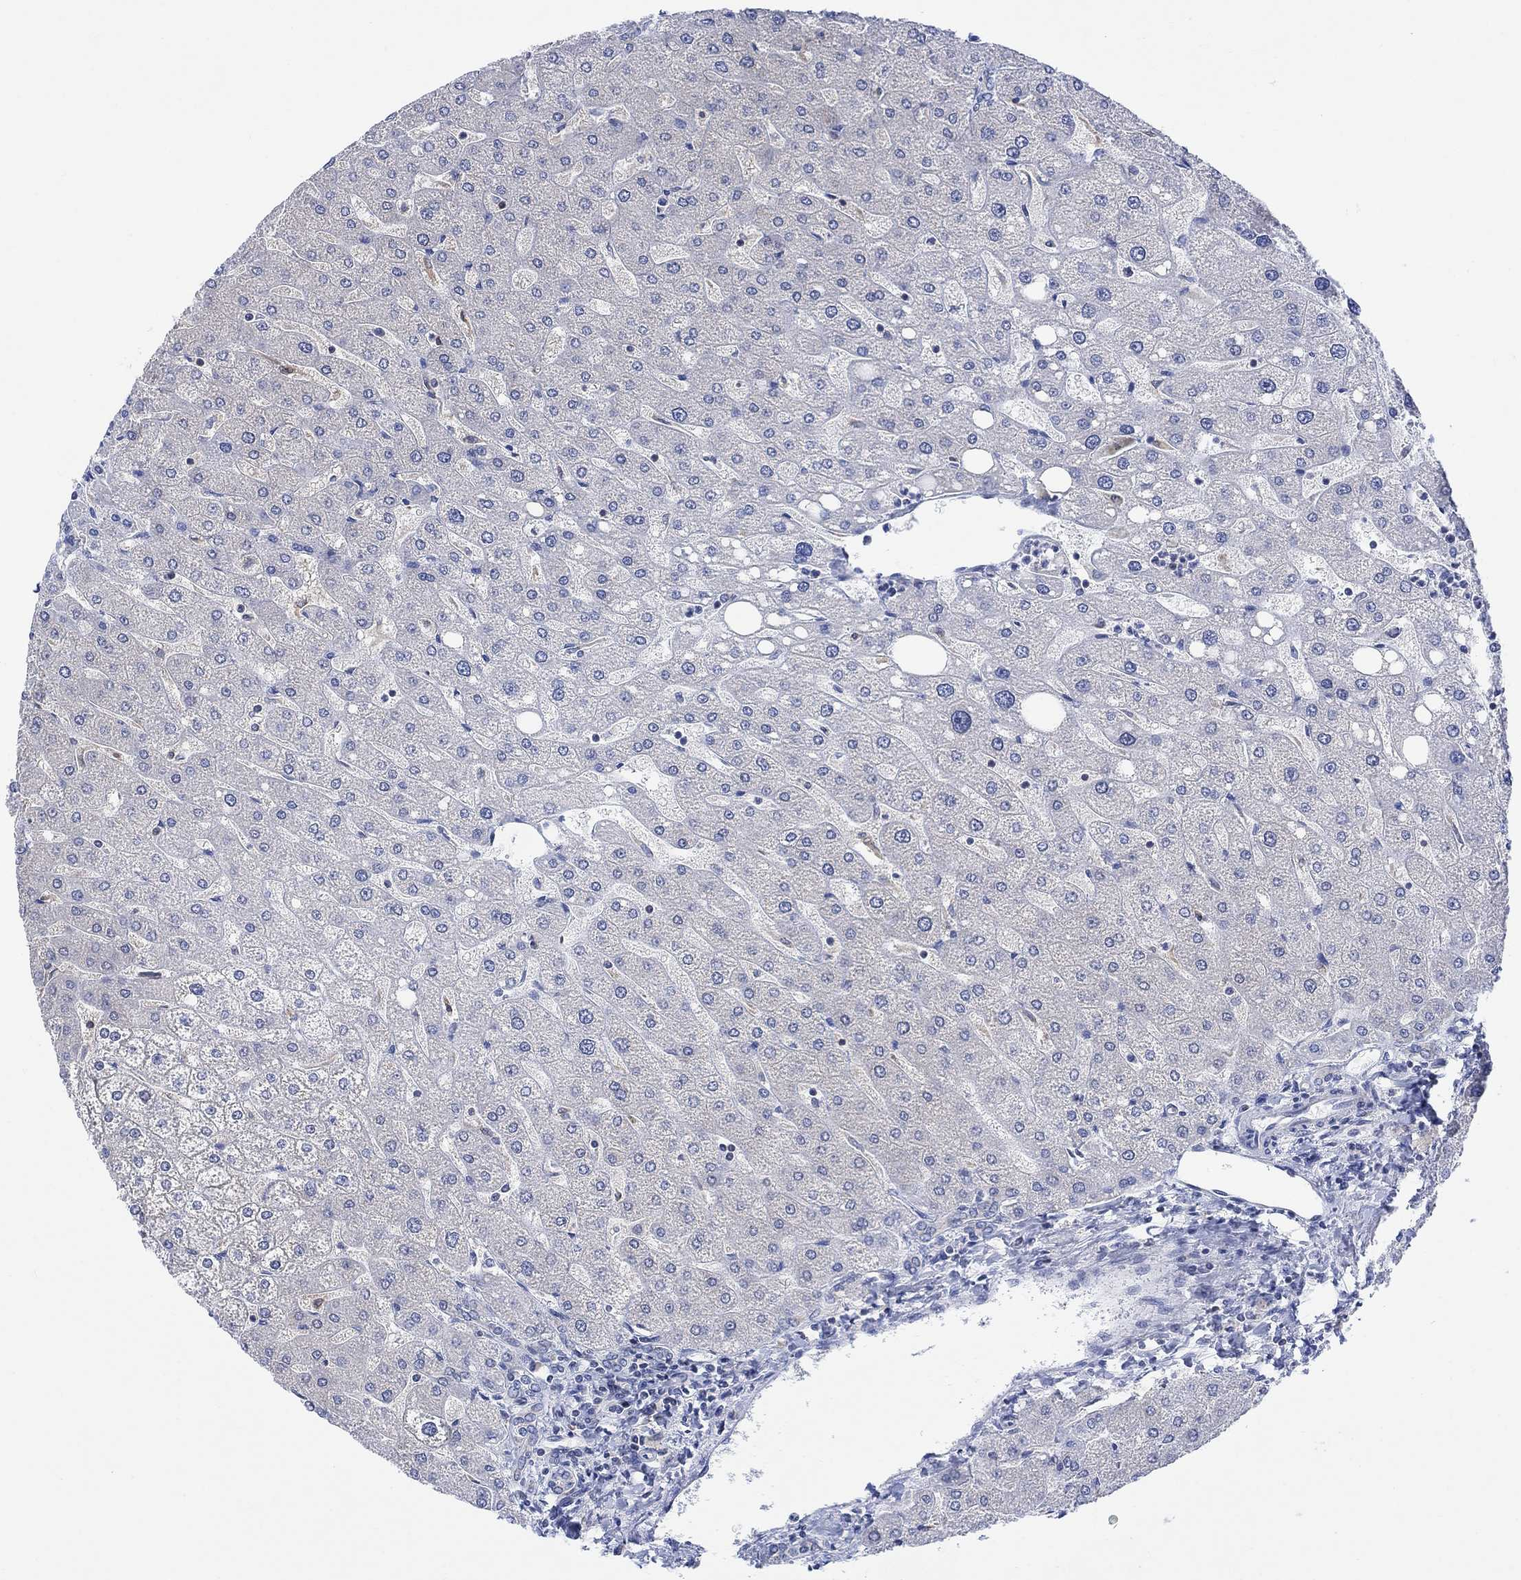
{"staining": {"intensity": "negative", "quantity": "none", "location": "none"}, "tissue": "liver", "cell_type": "Cholangiocytes", "image_type": "normal", "snomed": [{"axis": "morphology", "description": "Normal tissue, NOS"}, {"axis": "topography", "description": "Liver"}], "caption": "High magnification brightfield microscopy of unremarkable liver stained with DAB (brown) and counterstained with hematoxylin (blue): cholangiocytes show no significant positivity. (Brightfield microscopy of DAB (3,3'-diaminobenzidine) IHC at high magnification).", "gene": "GBP5", "patient": {"sex": "male", "age": 67}}